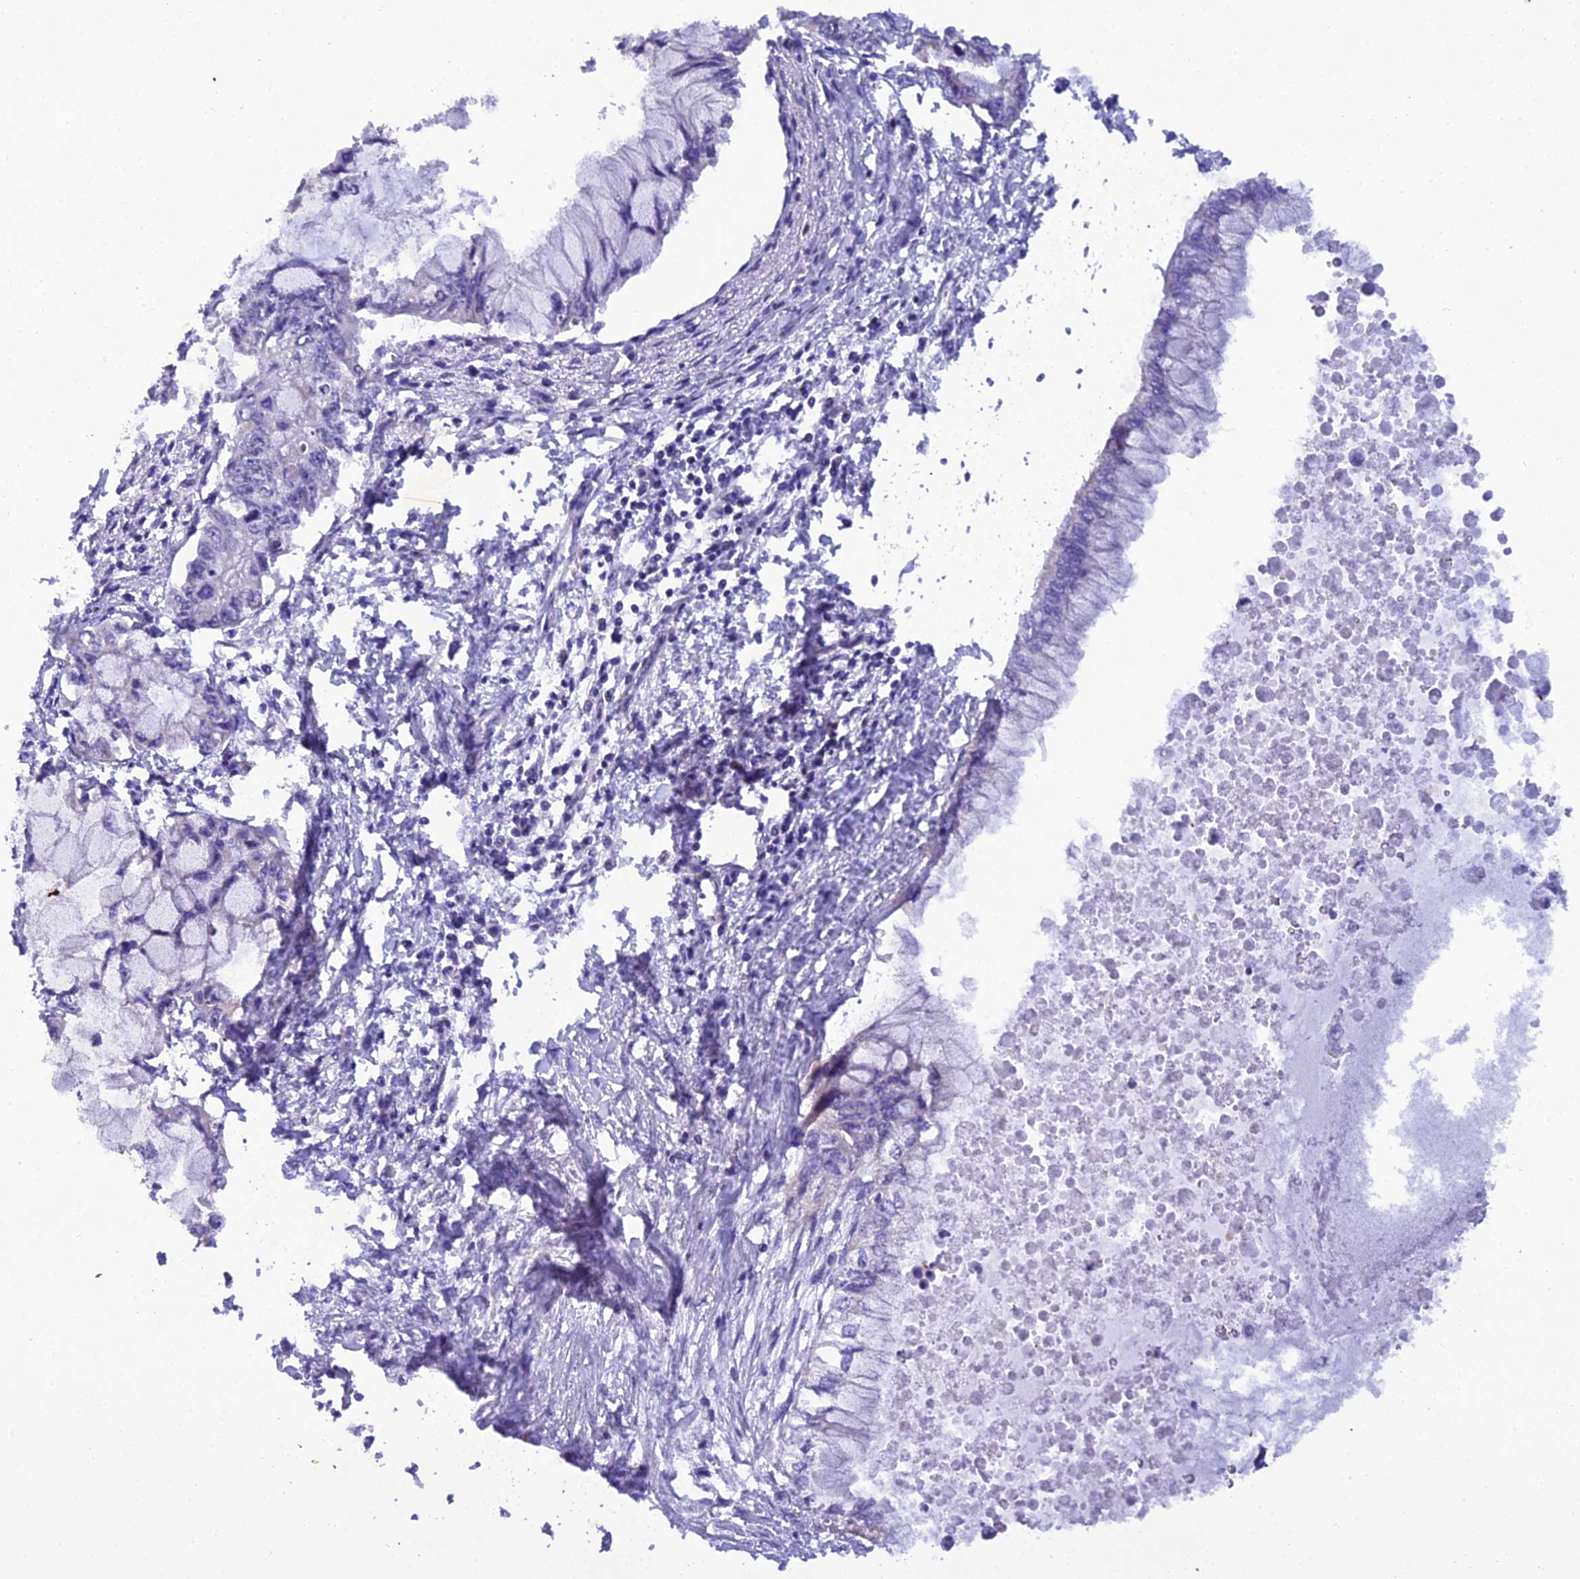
{"staining": {"intensity": "negative", "quantity": "none", "location": "none"}, "tissue": "pancreatic cancer", "cell_type": "Tumor cells", "image_type": "cancer", "snomed": [{"axis": "morphology", "description": "Adenocarcinoma, NOS"}, {"axis": "topography", "description": "Pancreas"}], "caption": "Human pancreatic cancer (adenocarcinoma) stained for a protein using immunohistochemistry (IHC) exhibits no staining in tumor cells.", "gene": "GPD1", "patient": {"sex": "male", "age": 48}}